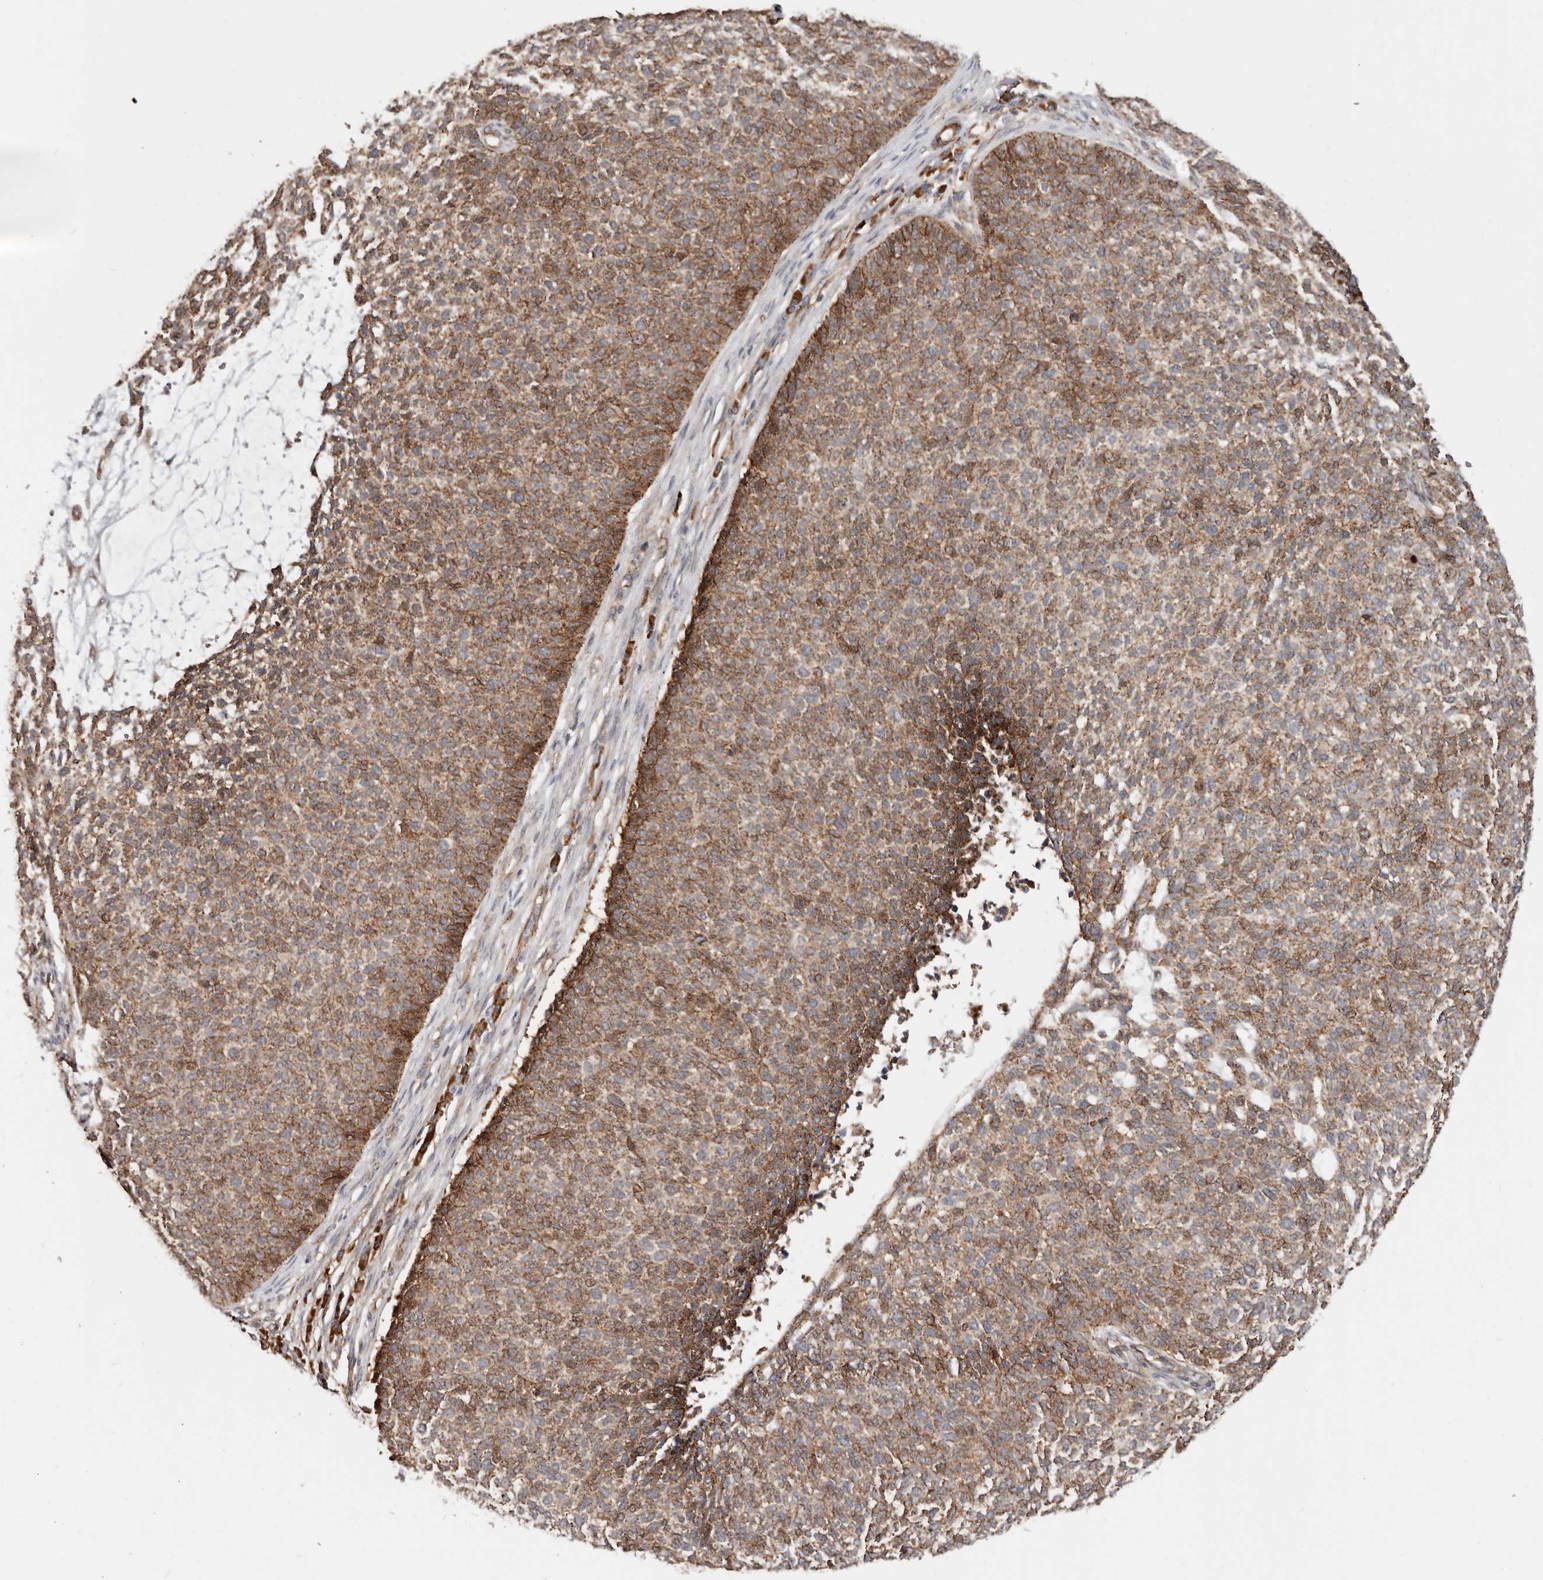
{"staining": {"intensity": "strong", "quantity": ">75%", "location": "cytoplasmic/membranous"}, "tissue": "skin cancer", "cell_type": "Tumor cells", "image_type": "cancer", "snomed": [{"axis": "morphology", "description": "Basal cell carcinoma"}, {"axis": "topography", "description": "Skin"}], "caption": "Human skin basal cell carcinoma stained with a brown dye exhibits strong cytoplasmic/membranous positive staining in approximately >75% of tumor cells.", "gene": "CTNNB1", "patient": {"sex": "female", "age": 84}}